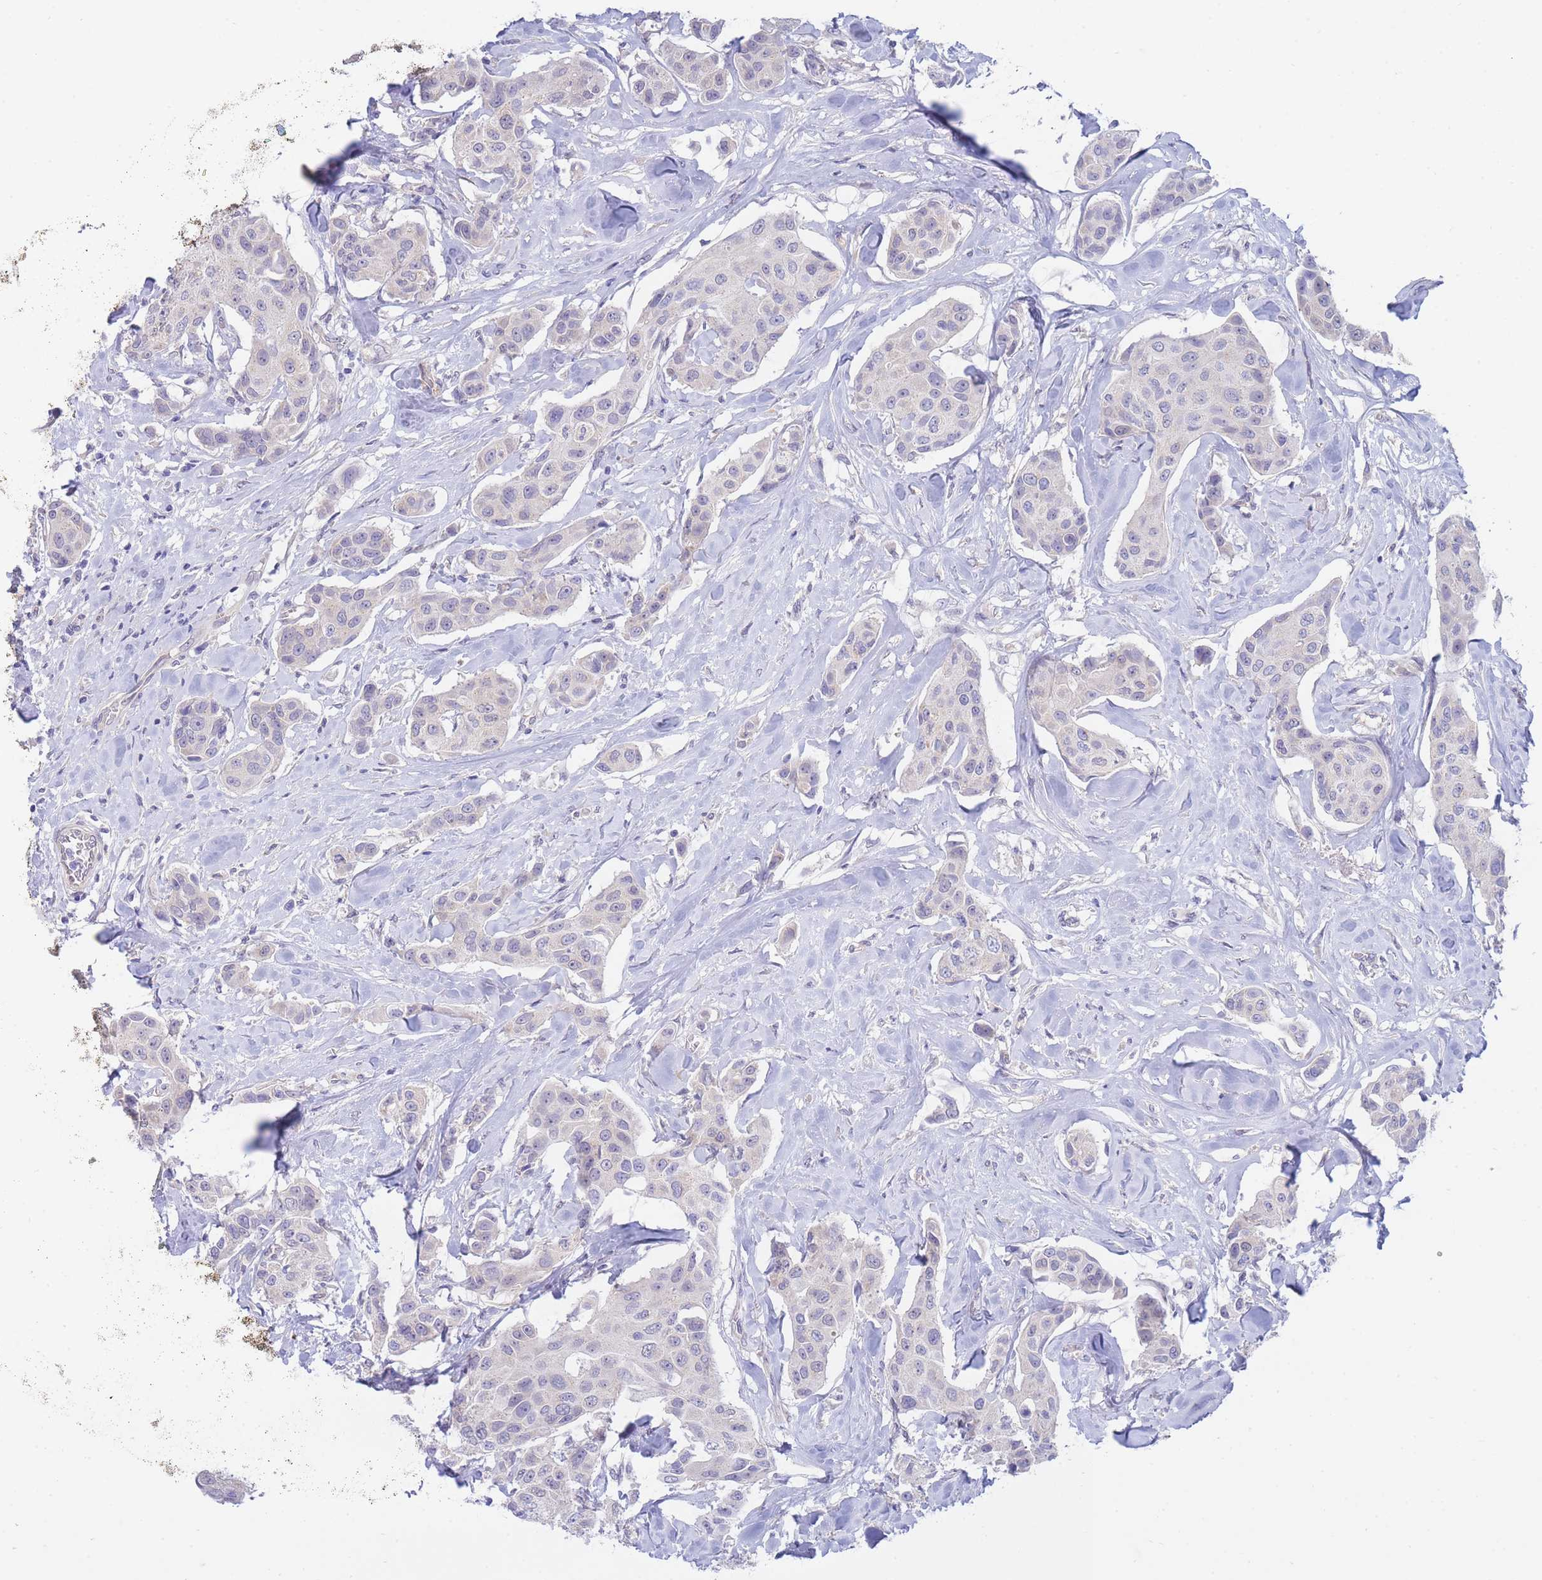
{"staining": {"intensity": "negative", "quantity": "none", "location": "none"}, "tissue": "breast cancer", "cell_type": "Tumor cells", "image_type": "cancer", "snomed": [{"axis": "morphology", "description": "Duct carcinoma"}, {"axis": "topography", "description": "Breast"}, {"axis": "topography", "description": "Lymph node"}], "caption": "High magnification brightfield microscopy of infiltrating ductal carcinoma (breast) stained with DAB (3,3'-diaminobenzidine) (brown) and counterstained with hematoxylin (blue): tumor cells show no significant positivity.", "gene": "SUGT1", "patient": {"sex": "female", "age": 80}}